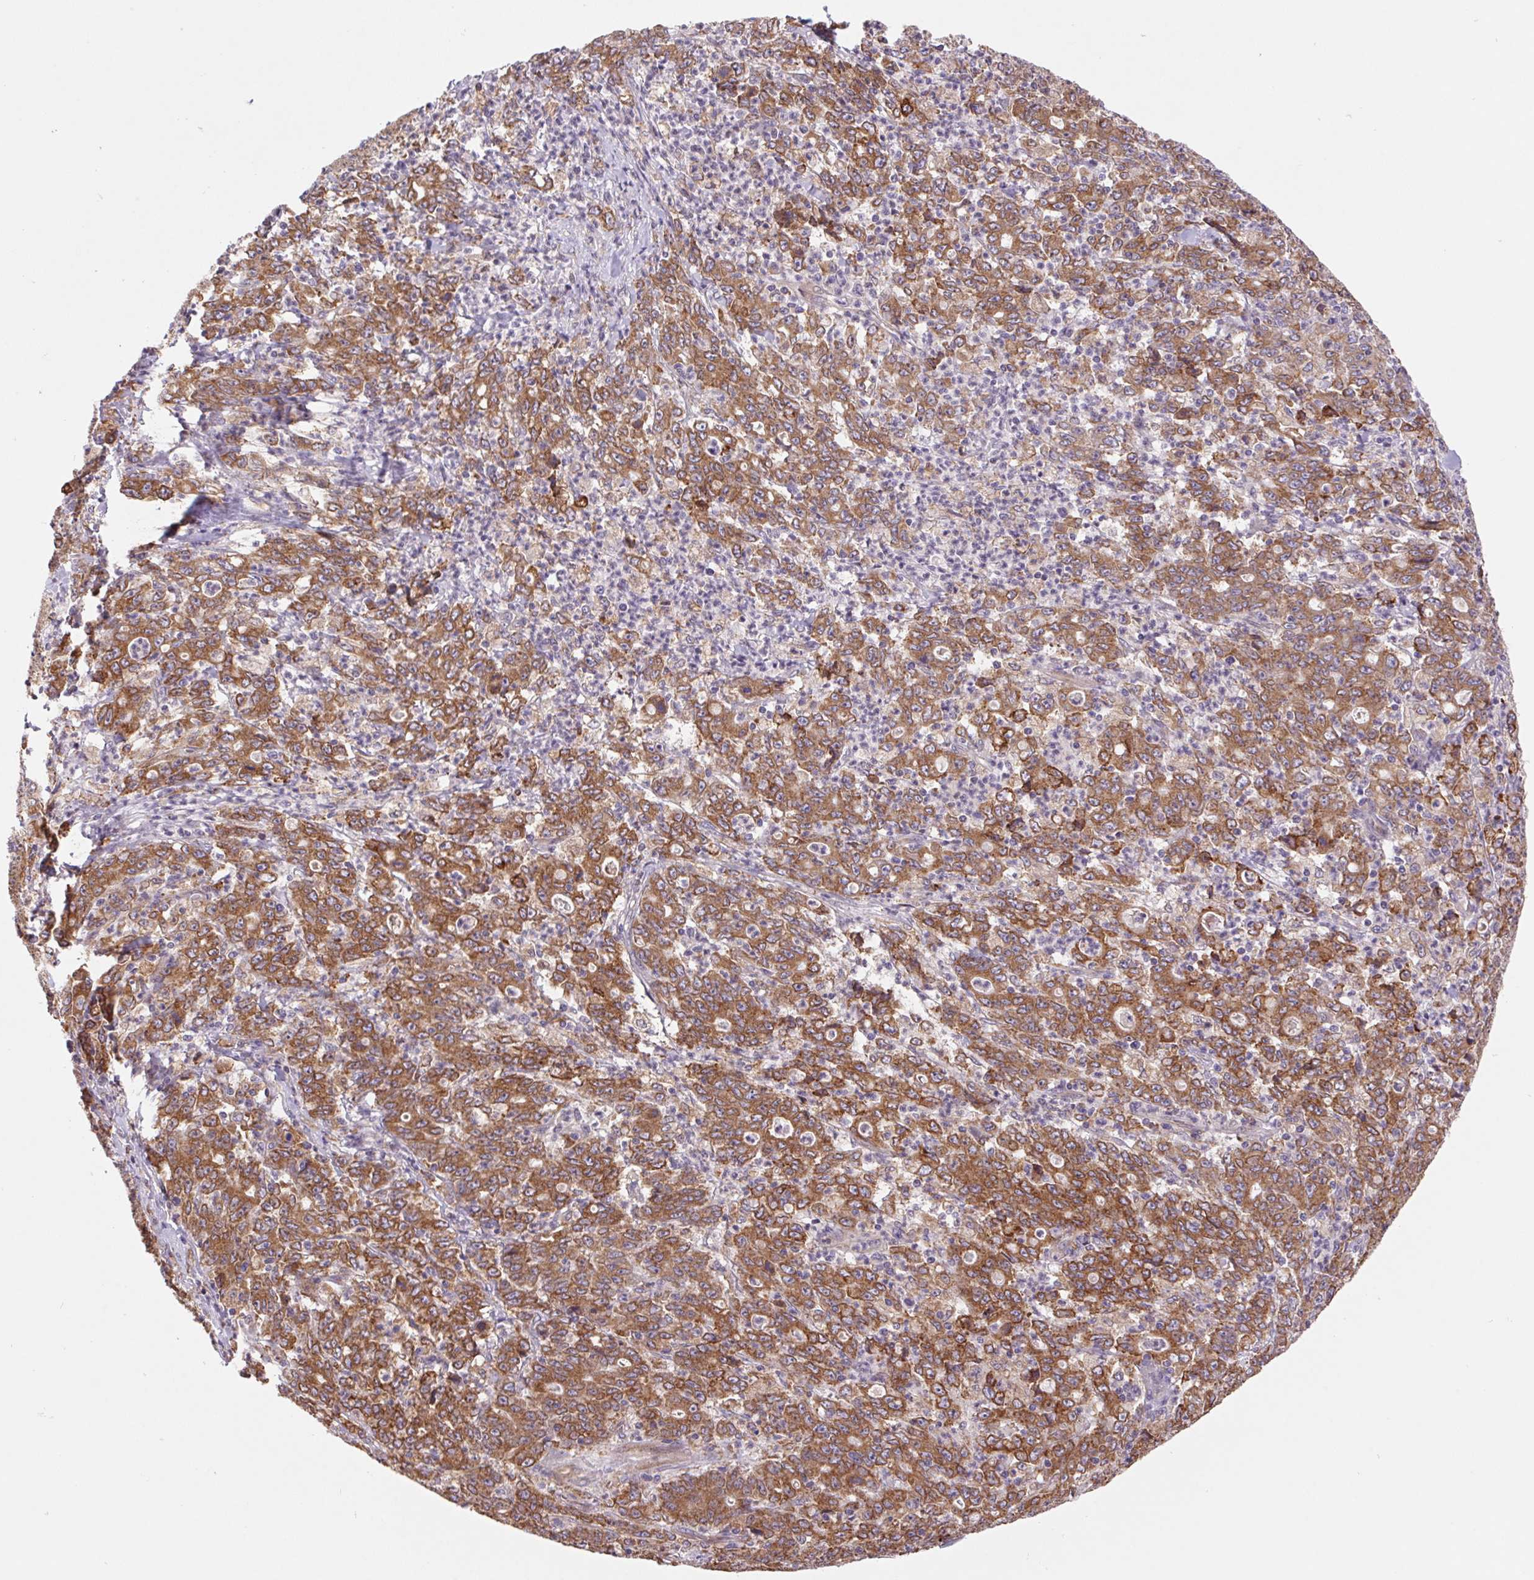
{"staining": {"intensity": "moderate", "quantity": ">75%", "location": "cytoplasmic/membranous"}, "tissue": "stomach cancer", "cell_type": "Tumor cells", "image_type": "cancer", "snomed": [{"axis": "morphology", "description": "Adenocarcinoma, NOS"}, {"axis": "topography", "description": "Stomach, lower"}], "caption": "Protein expression analysis of human stomach cancer (adenocarcinoma) reveals moderate cytoplasmic/membranous positivity in about >75% of tumor cells. (Brightfield microscopy of DAB IHC at high magnification).", "gene": "KLHL20", "patient": {"sex": "female", "age": 71}}